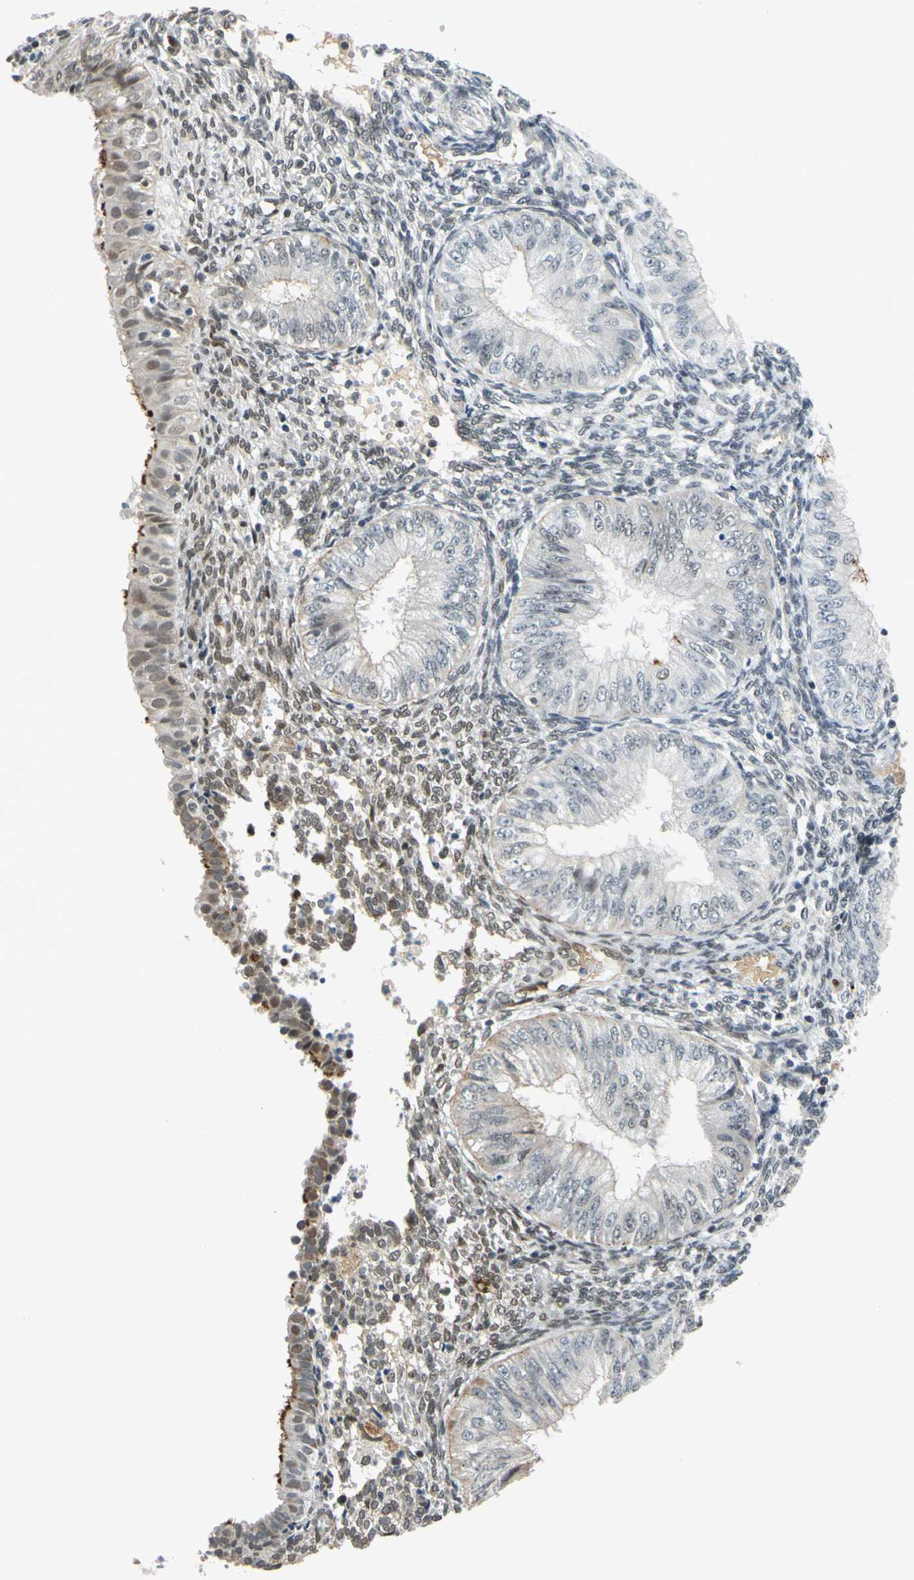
{"staining": {"intensity": "strong", "quantity": "<25%", "location": "cytoplasmic/membranous"}, "tissue": "endometrial cancer", "cell_type": "Tumor cells", "image_type": "cancer", "snomed": [{"axis": "morphology", "description": "Normal tissue, NOS"}, {"axis": "morphology", "description": "Adenocarcinoma, NOS"}, {"axis": "topography", "description": "Endometrium"}], "caption": "DAB immunohistochemical staining of endometrial adenocarcinoma displays strong cytoplasmic/membranous protein expression in about <25% of tumor cells.", "gene": "POGZ", "patient": {"sex": "female", "age": 53}}